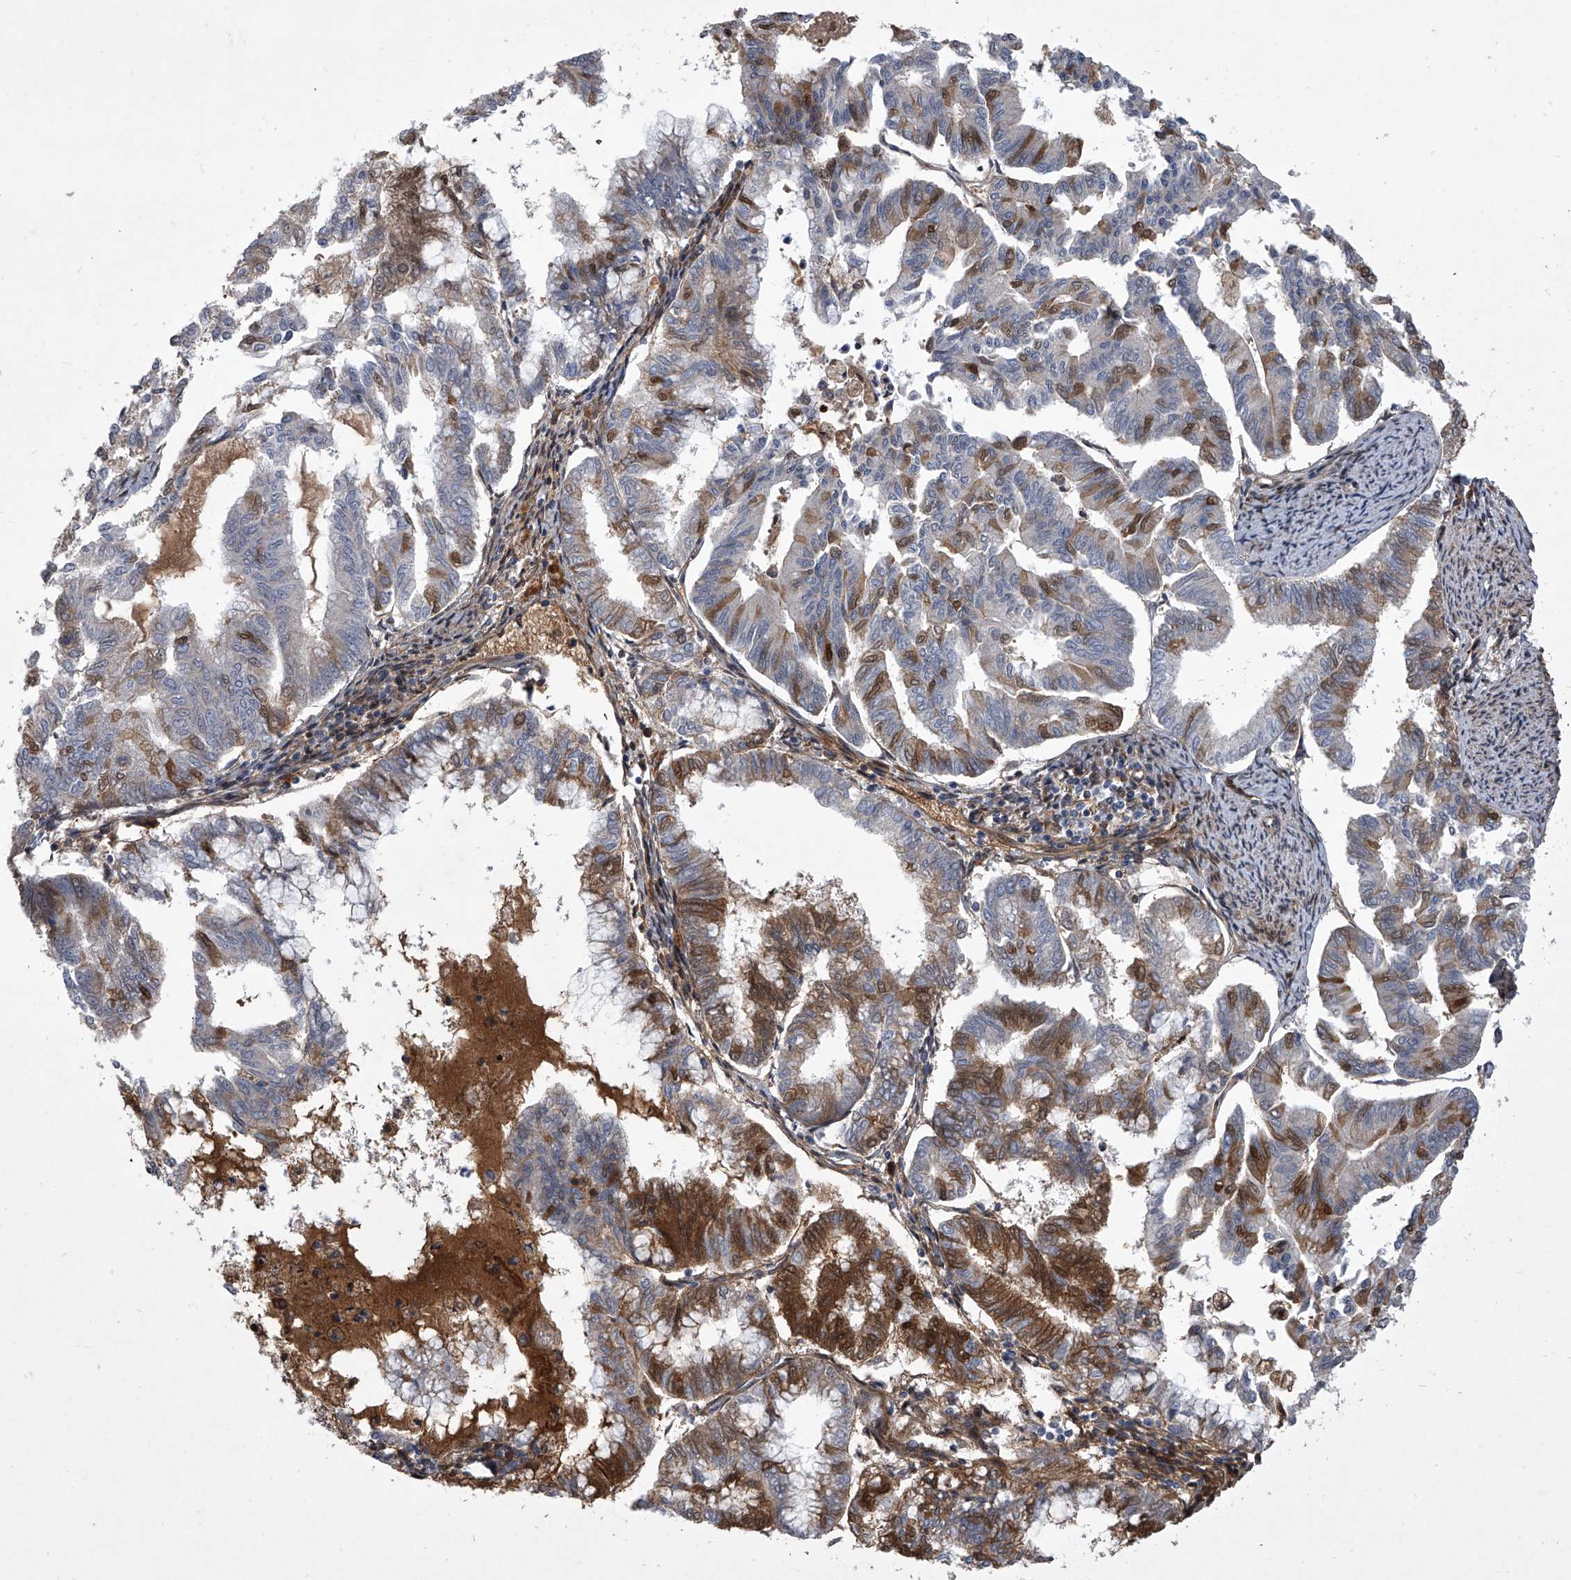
{"staining": {"intensity": "moderate", "quantity": "<25%", "location": "cytoplasmic/membranous,nuclear"}, "tissue": "endometrial cancer", "cell_type": "Tumor cells", "image_type": "cancer", "snomed": [{"axis": "morphology", "description": "Adenocarcinoma, NOS"}, {"axis": "topography", "description": "Endometrium"}], "caption": "There is low levels of moderate cytoplasmic/membranous and nuclear positivity in tumor cells of endometrial cancer (adenocarcinoma), as demonstrated by immunohistochemical staining (brown color).", "gene": "HEATR6", "patient": {"sex": "female", "age": 79}}